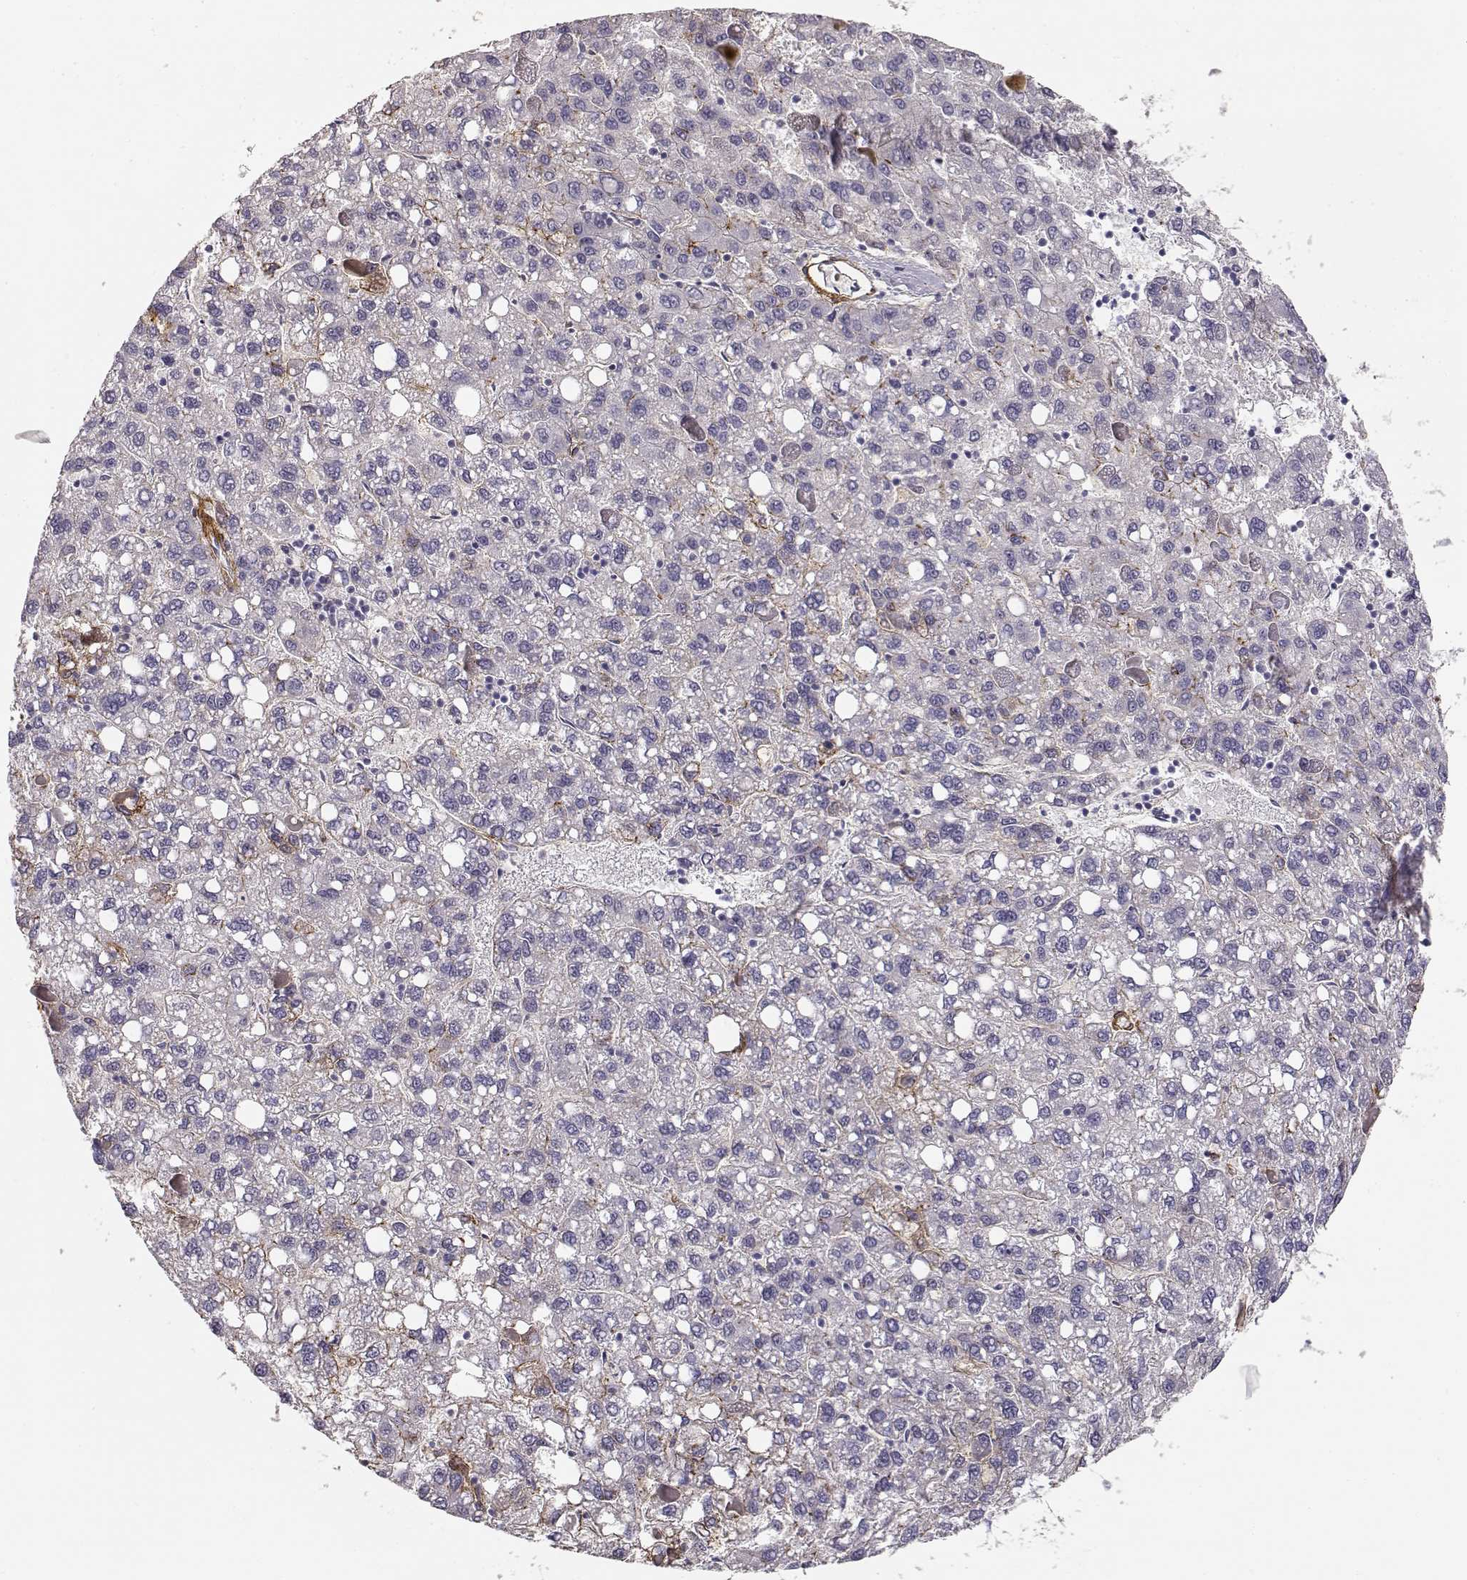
{"staining": {"intensity": "negative", "quantity": "none", "location": "none"}, "tissue": "liver cancer", "cell_type": "Tumor cells", "image_type": "cancer", "snomed": [{"axis": "morphology", "description": "Carcinoma, Hepatocellular, NOS"}, {"axis": "topography", "description": "Liver"}], "caption": "Immunohistochemical staining of human liver hepatocellular carcinoma reveals no significant positivity in tumor cells.", "gene": "LAMC1", "patient": {"sex": "female", "age": 82}}